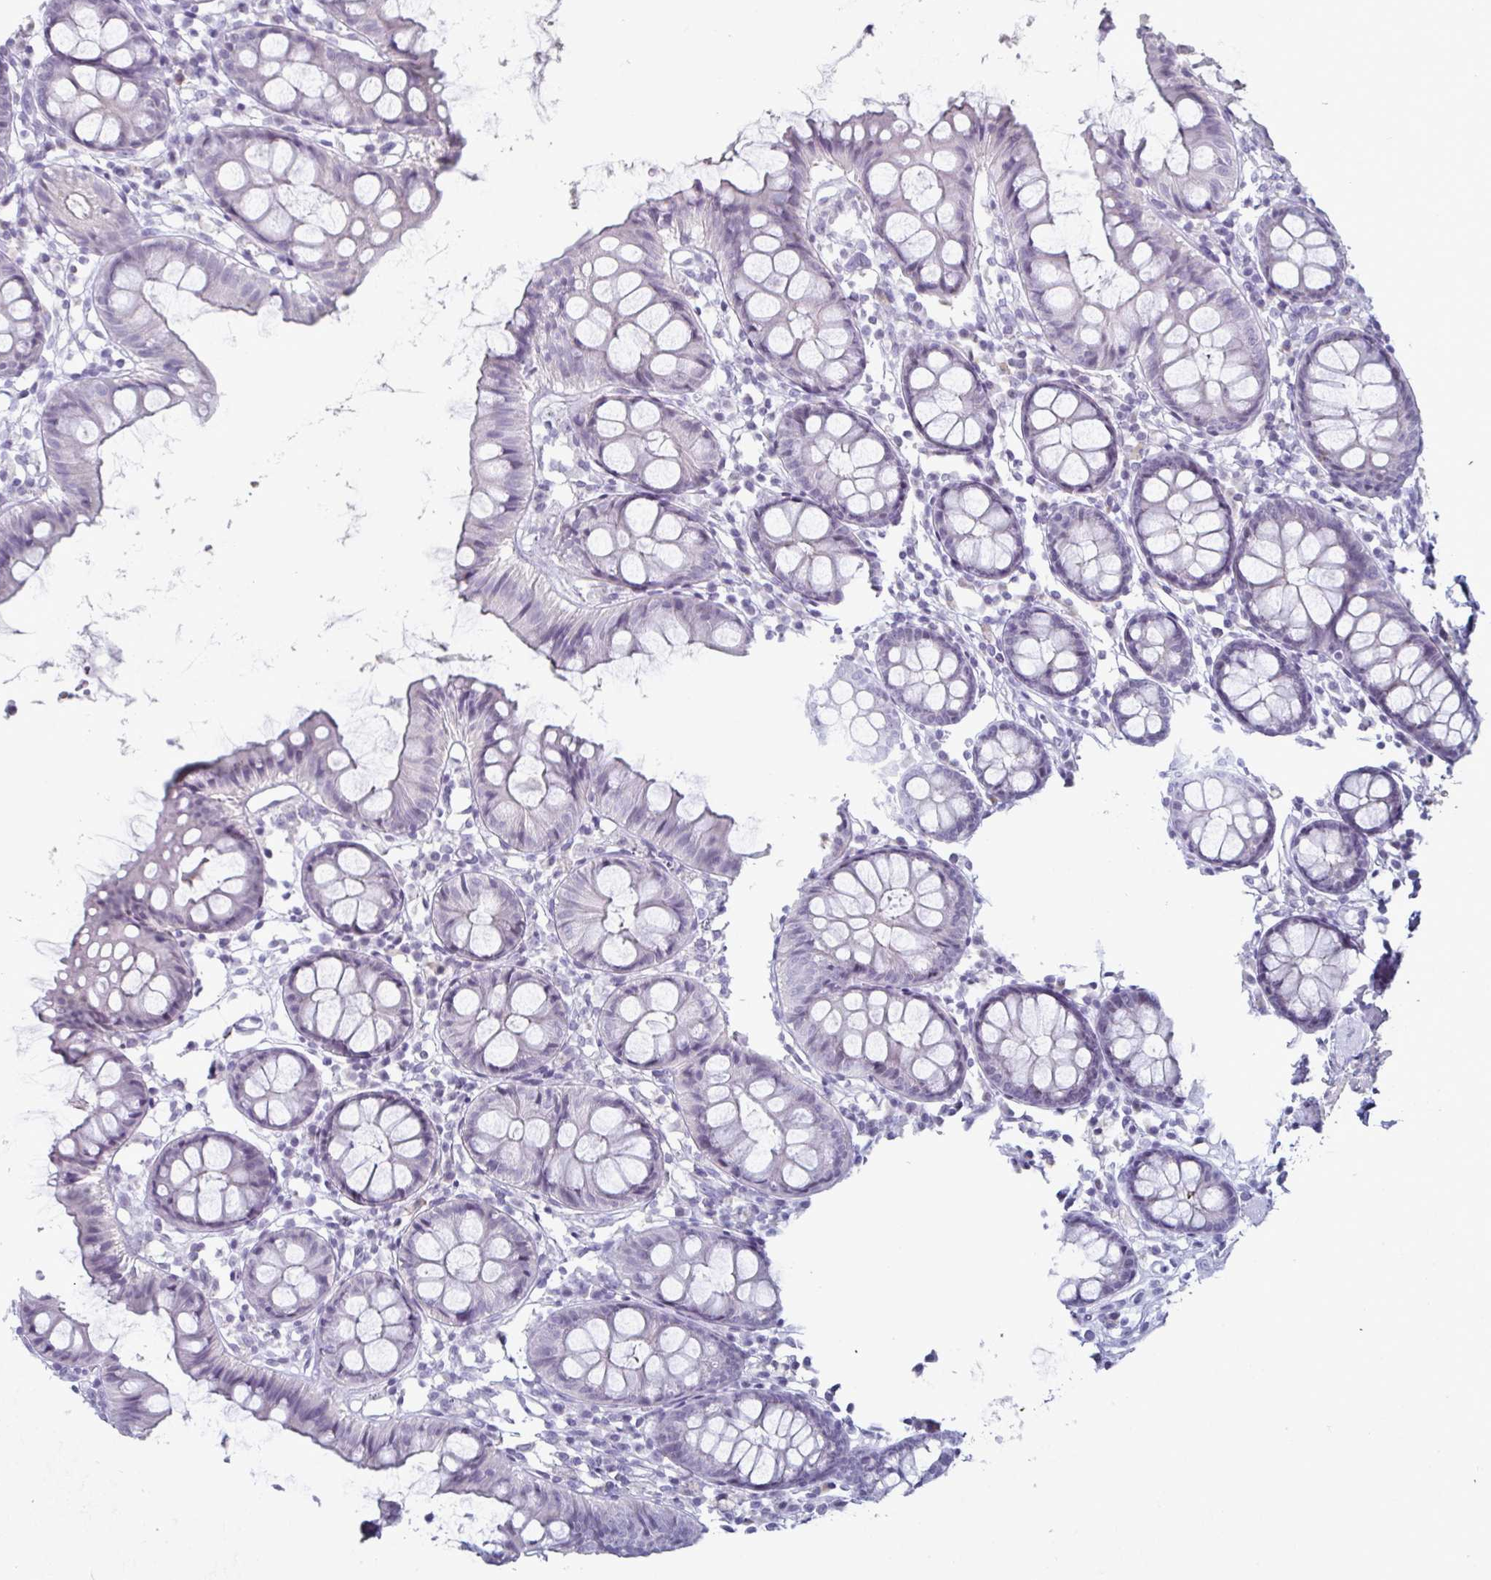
{"staining": {"intensity": "negative", "quantity": "none", "location": "none"}, "tissue": "colon", "cell_type": "Endothelial cells", "image_type": "normal", "snomed": [{"axis": "morphology", "description": "Normal tissue, NOS"}, {"axis": "topography", "description": "Colon"}], "caption": "A histopathology image of colon stained for a protein demonstrates no brown staining in endothelial cells. (Brightfield microscopy of DAB (3,3'-diaminobenzidine) immunohistochemistry at high magnification).", "gene": "VSIG10L", "patient": {"sex": "female", "age": 84}}